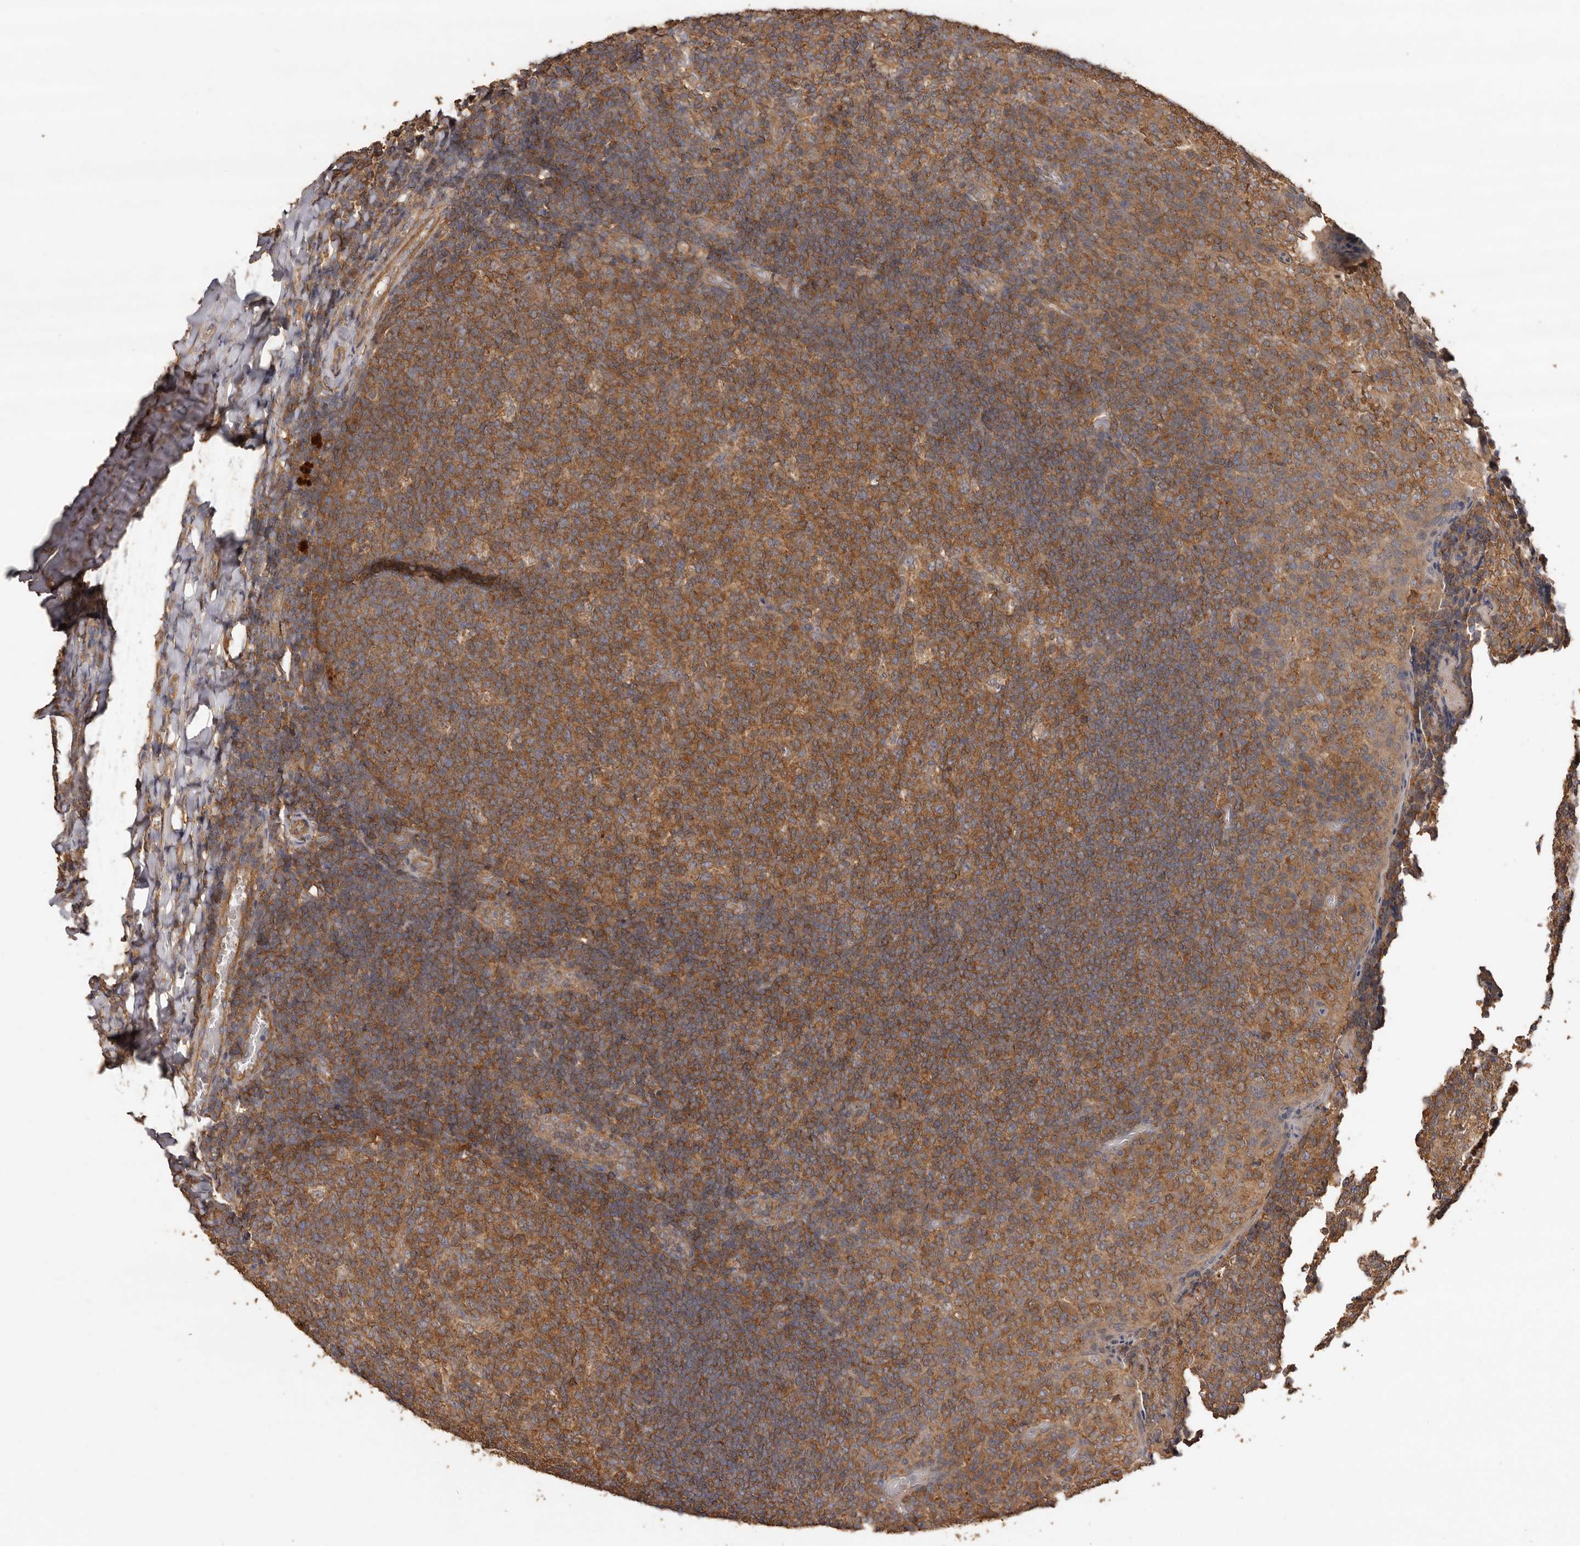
{"staining": {"intensity": "moderate", "quantity": ">75%", "location": "cytoplasmic/membranous"}, "tissue": "tonsil", "cell_type": "Germinal center cells", "image_type": "normal", "snomed": [{"axis": "morphology", "description": "Normal tissue, NOS"}, {"axis": "topography", "description": "Tonsil"}], "caption": "Immunohistochemical staining of unremarkable tonsil displays medium levels of moderate cytoplasmic/membranous staining in approximately >75% of germinal center cells.", "gene": "RWDD1", "patient": {"sex": "female", "age": 19}}